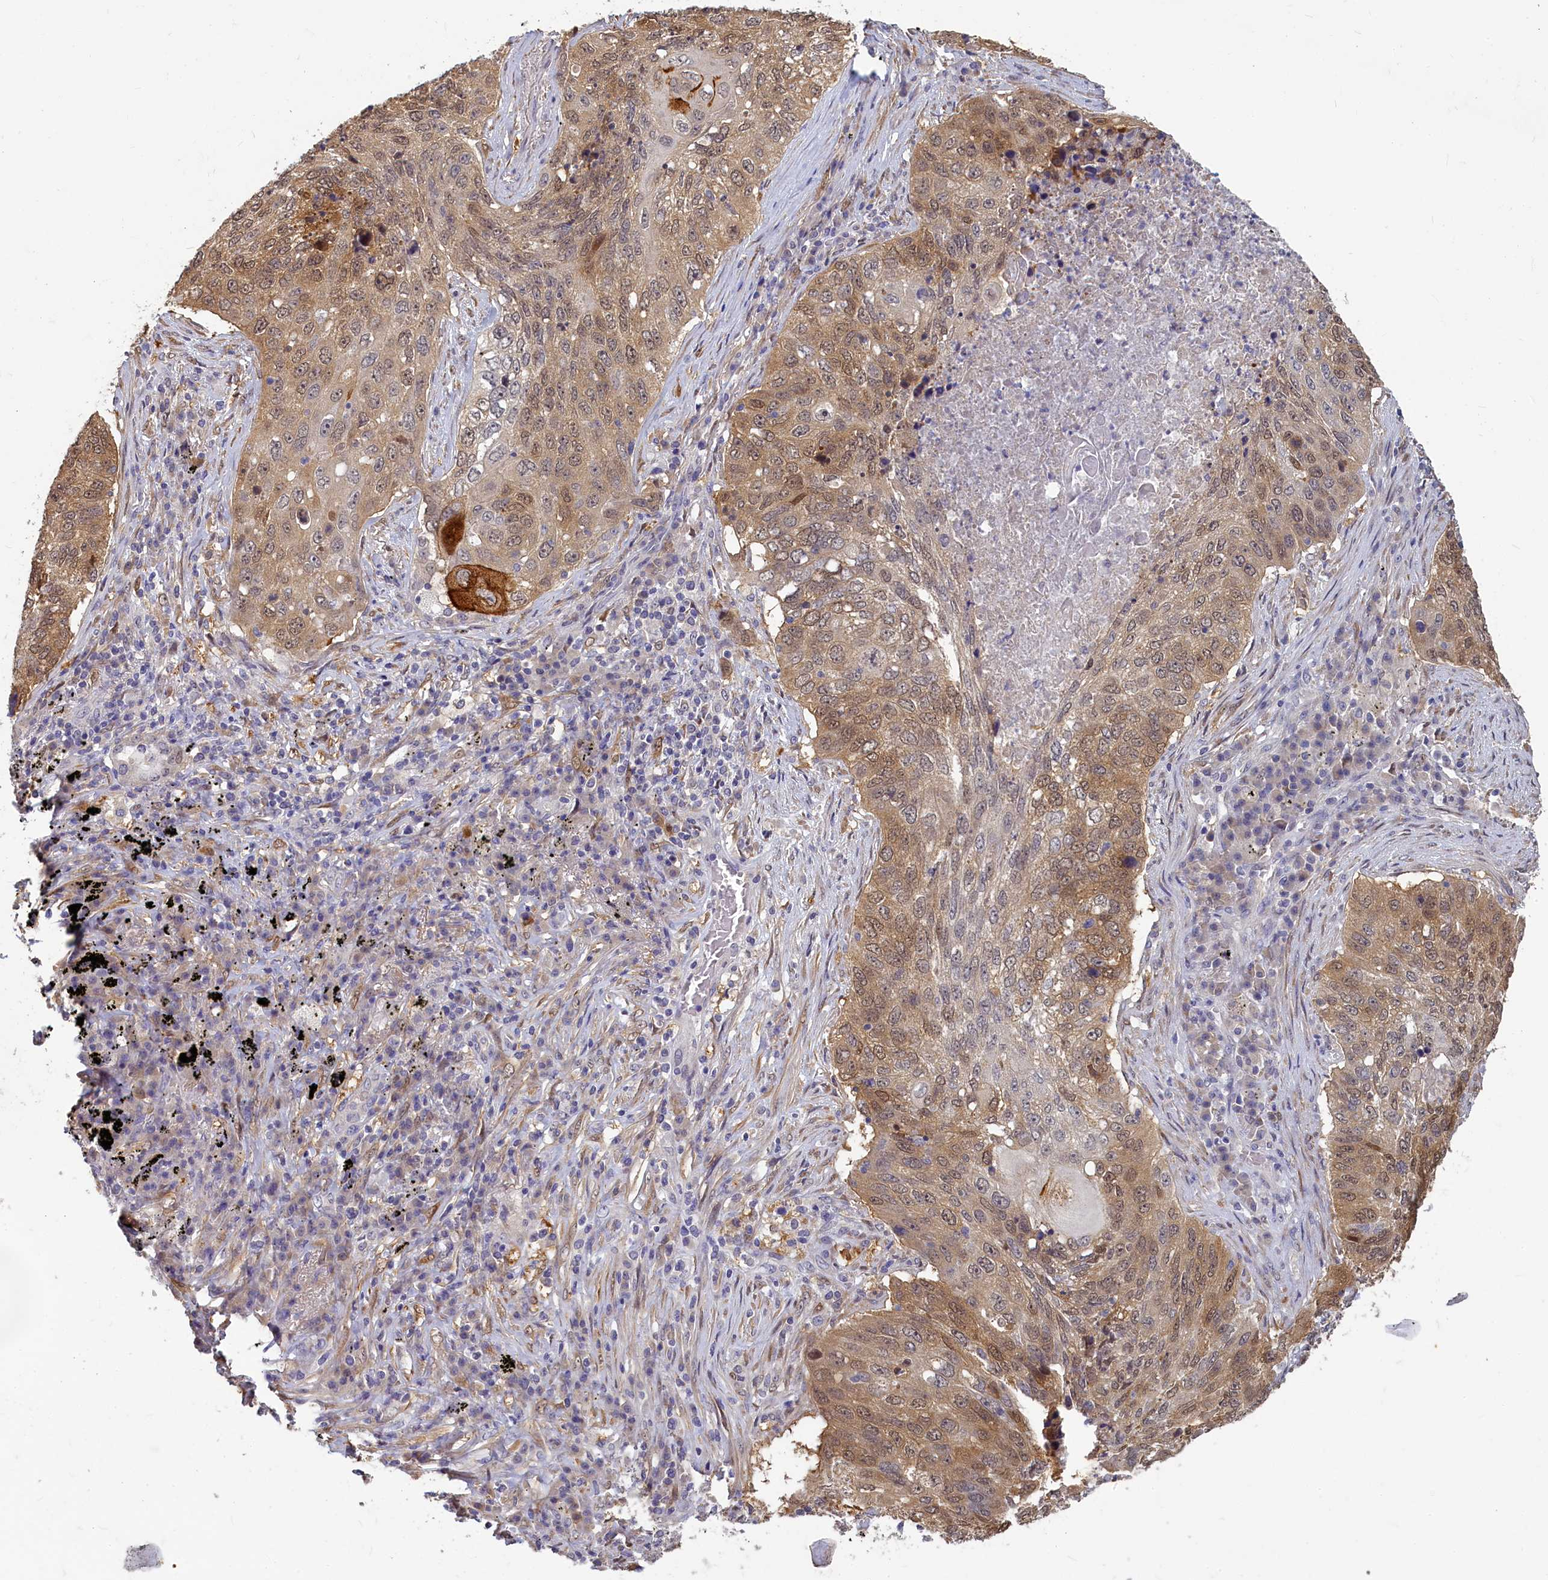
{"staining": {"intensity": "moderate", "quantity": ">75%", "location": "cytoplasmic/membranous,nuclear"}, "tissue": "lung cancer", "cell_type": "Tumor cells", "image_type": "cancer", "snomed": [{"axis": "morphology", "description": "Squamous cell carcinoma, NOS"}, {"axis": "topography", "description": "Lung"}], "caption": "Immunohistochemical staining of squamous cell carcinoma (lung) shows medium levels of moderate cytoplasmic/membranous and nuclear protein expression in approximately >75% of tumor cells.", "gene": "UCHL3", "patient": {"sex": "female", "age": 63}}